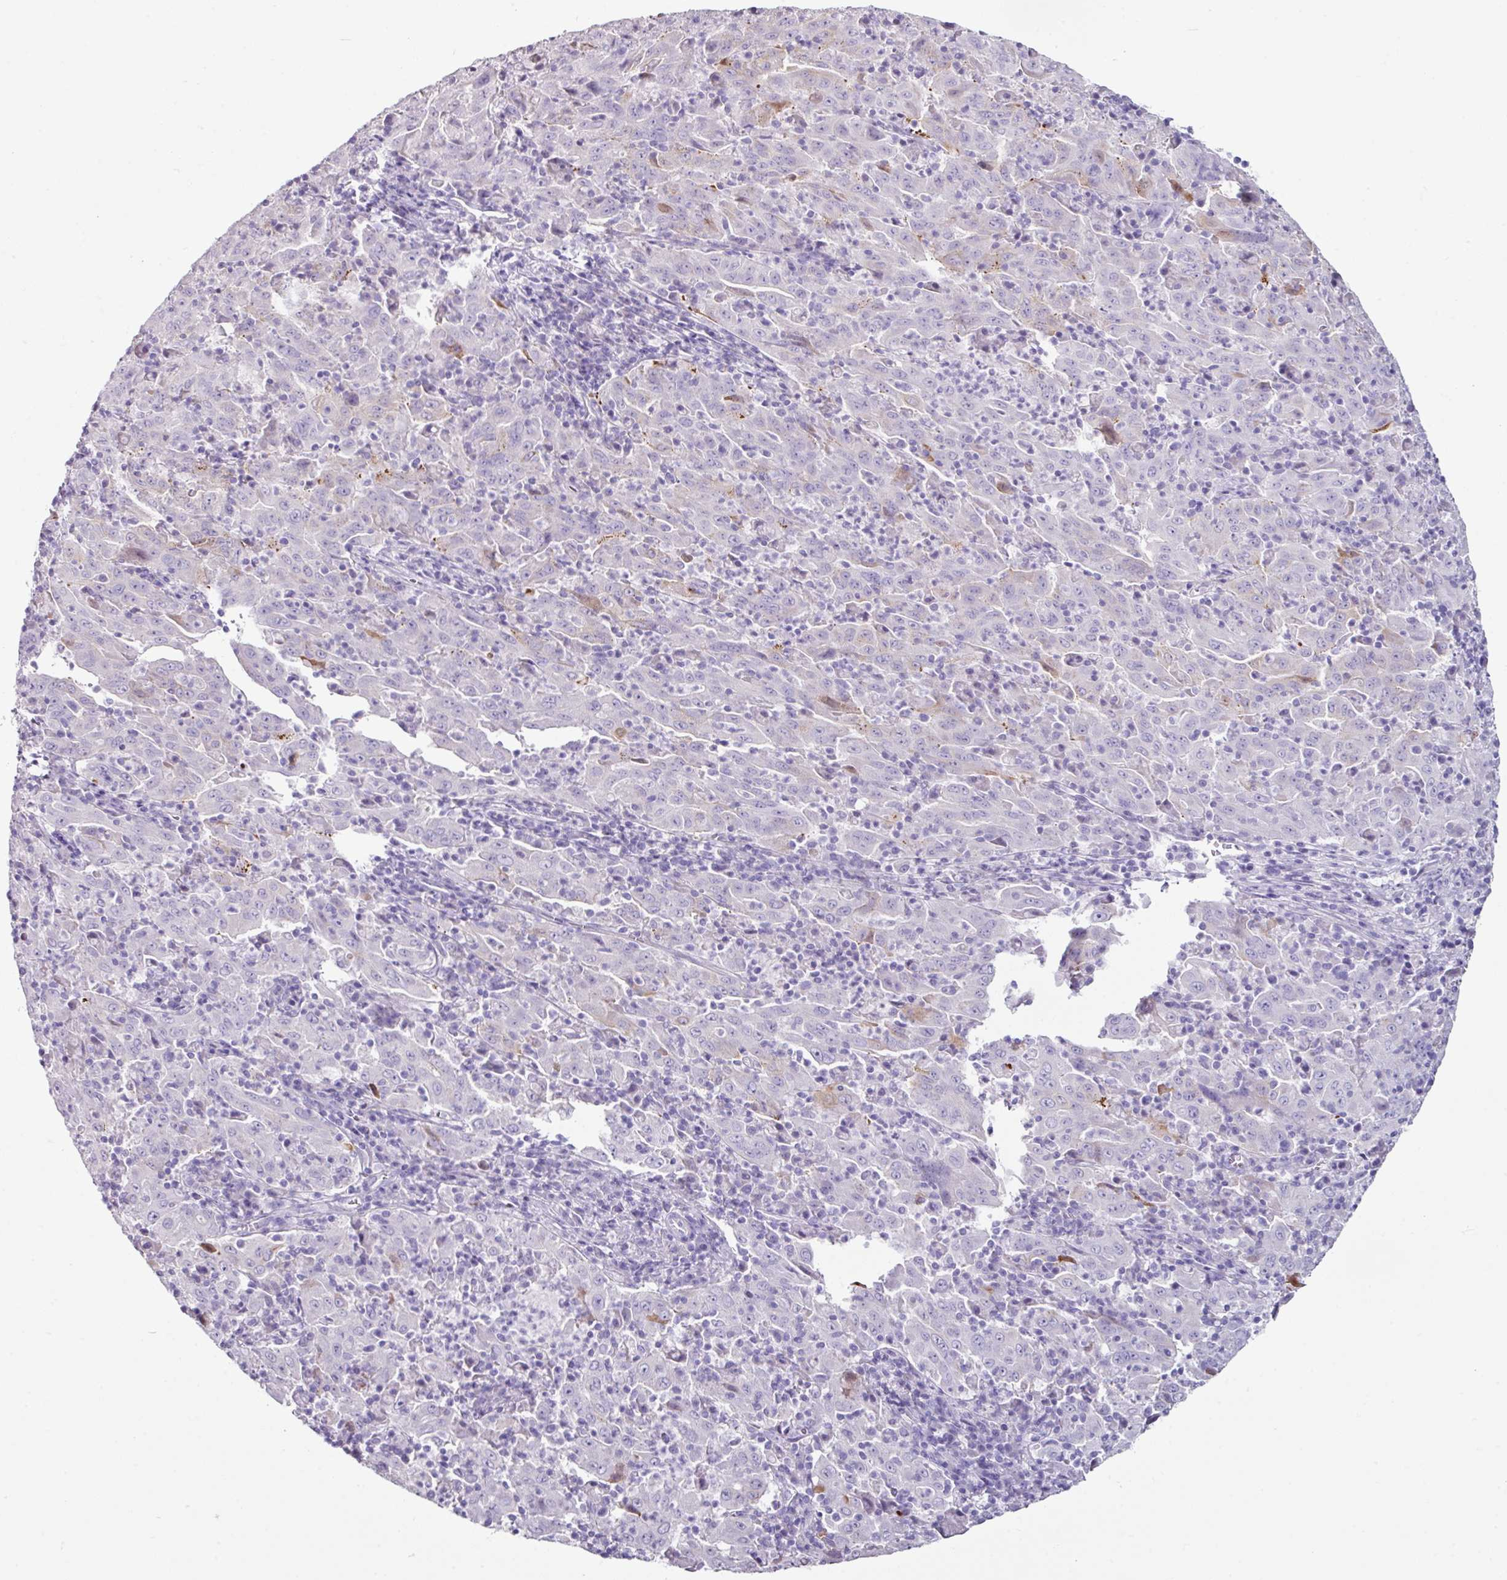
{"staining": {"intensity": "weak", "quantity": "<25%", "location": "cytoplasmic/membranous"}, "tissue": "pancreatic cancer", "cell_type": "Tumor cells", "image_type": "cancer", "snomed": [{"axis": "morphology", "description": "Adenocarcinoma, NOS"}, {"axis": "topography", "description": "Pancreas"}], "caption": "IHC histopathology image of neoplastic tissue: human pancreatic cancer stained with DAB displays no significant protein positivity in tumor cells.", "gene": "GLP2R", "patient": {"sex": "male", "age": 63}}